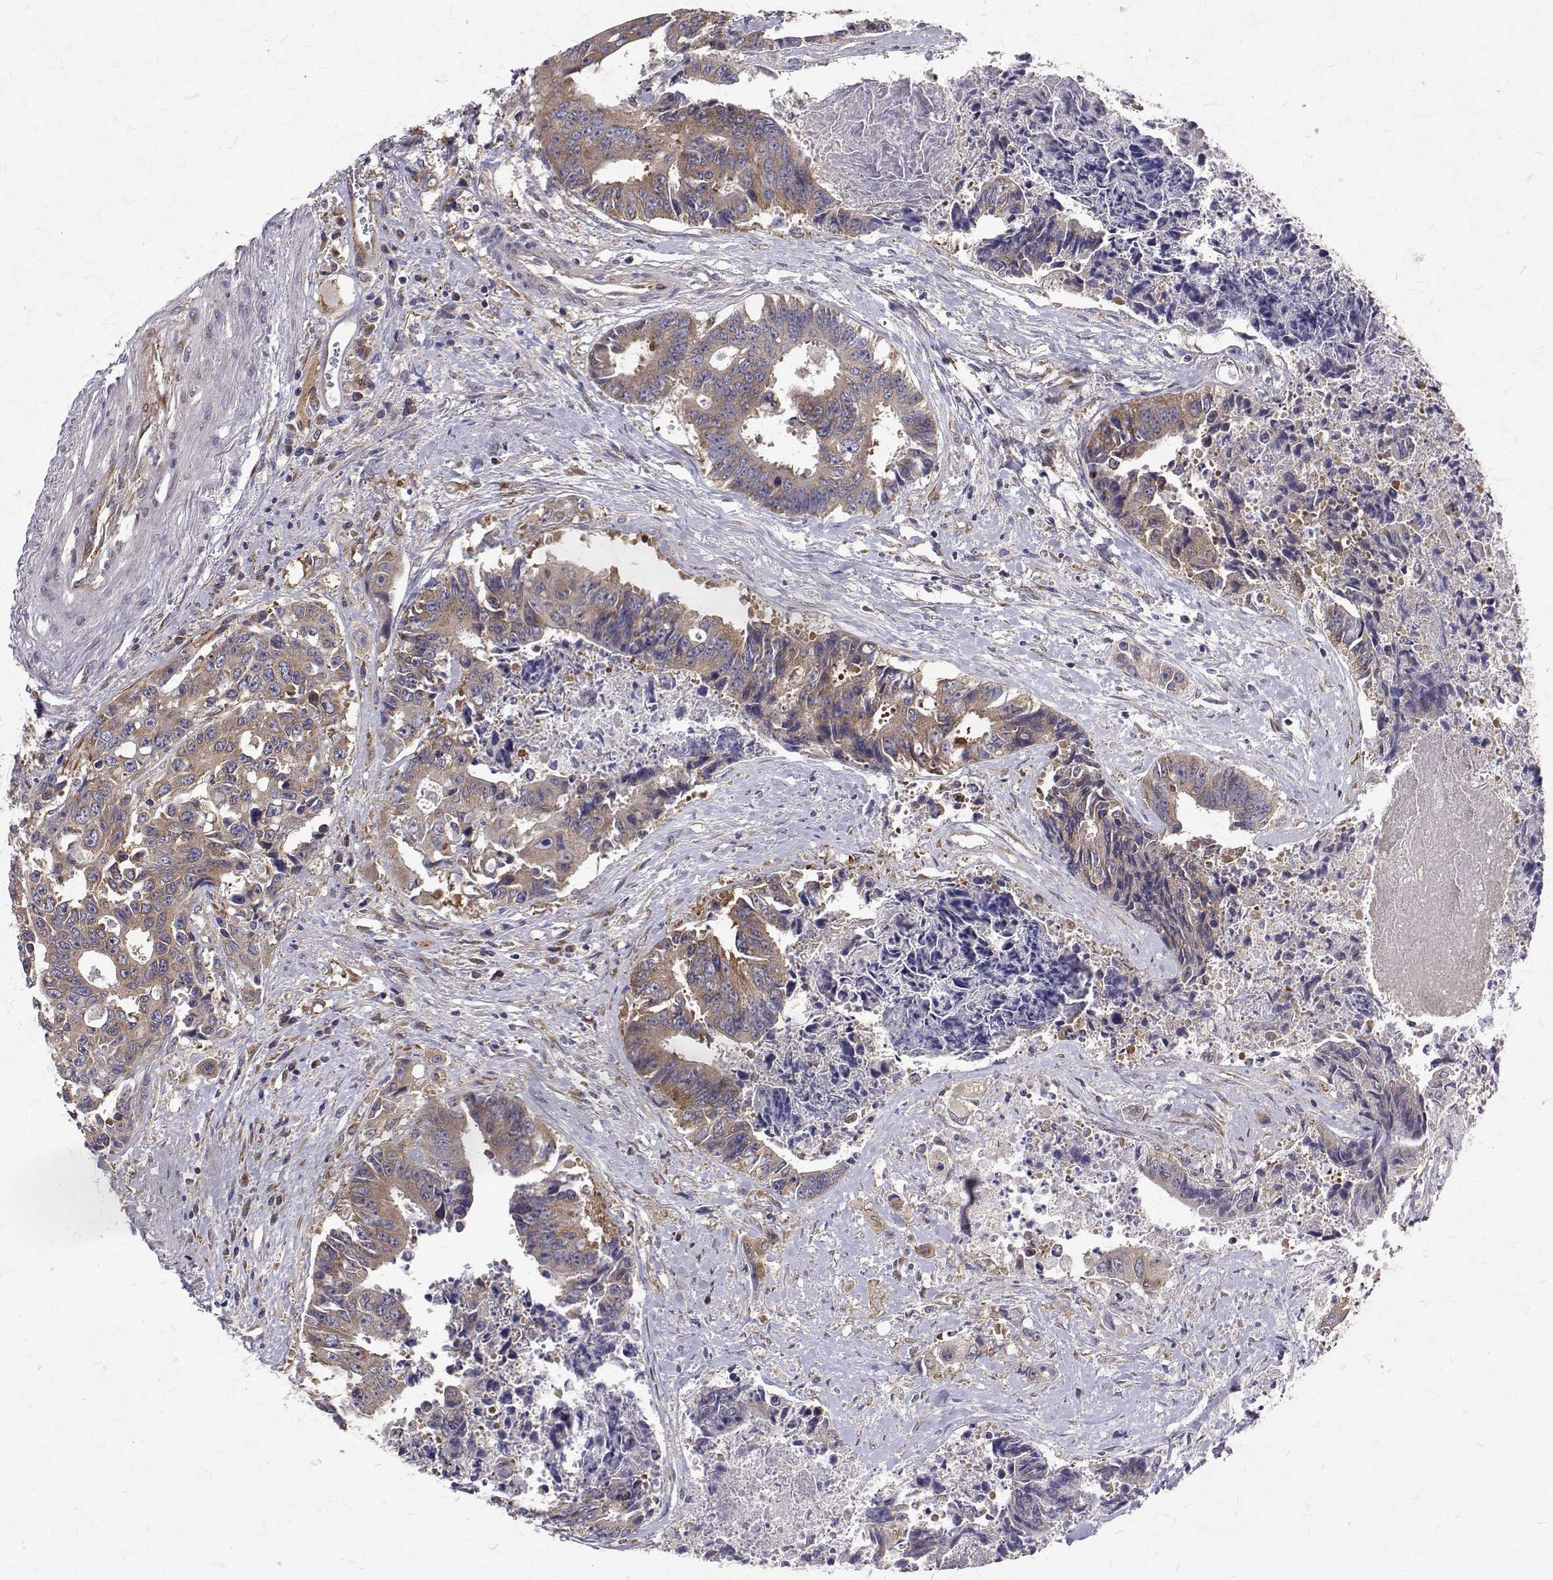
{"staining": {"intensity": "moderate", "quantity": ">75%", "location": "cytoplasmic/membranous"}, "tissue": "colorectal cancer", "cell_type": "Tumor cells", "image_type": "cancer", "snomed": [{"axis": "morphology", "description": "Adenocarcinoma, NOS"}, {"axis": "topography", "description": "Rectum"}], "caption": "Colorectal adenocarcinoma stained for a protein displays moderate cytoplasmic/membranous positivity in tumor cells.", "gene": "ARFGAP1", "patient": {"sex": "male", "age": 54}}